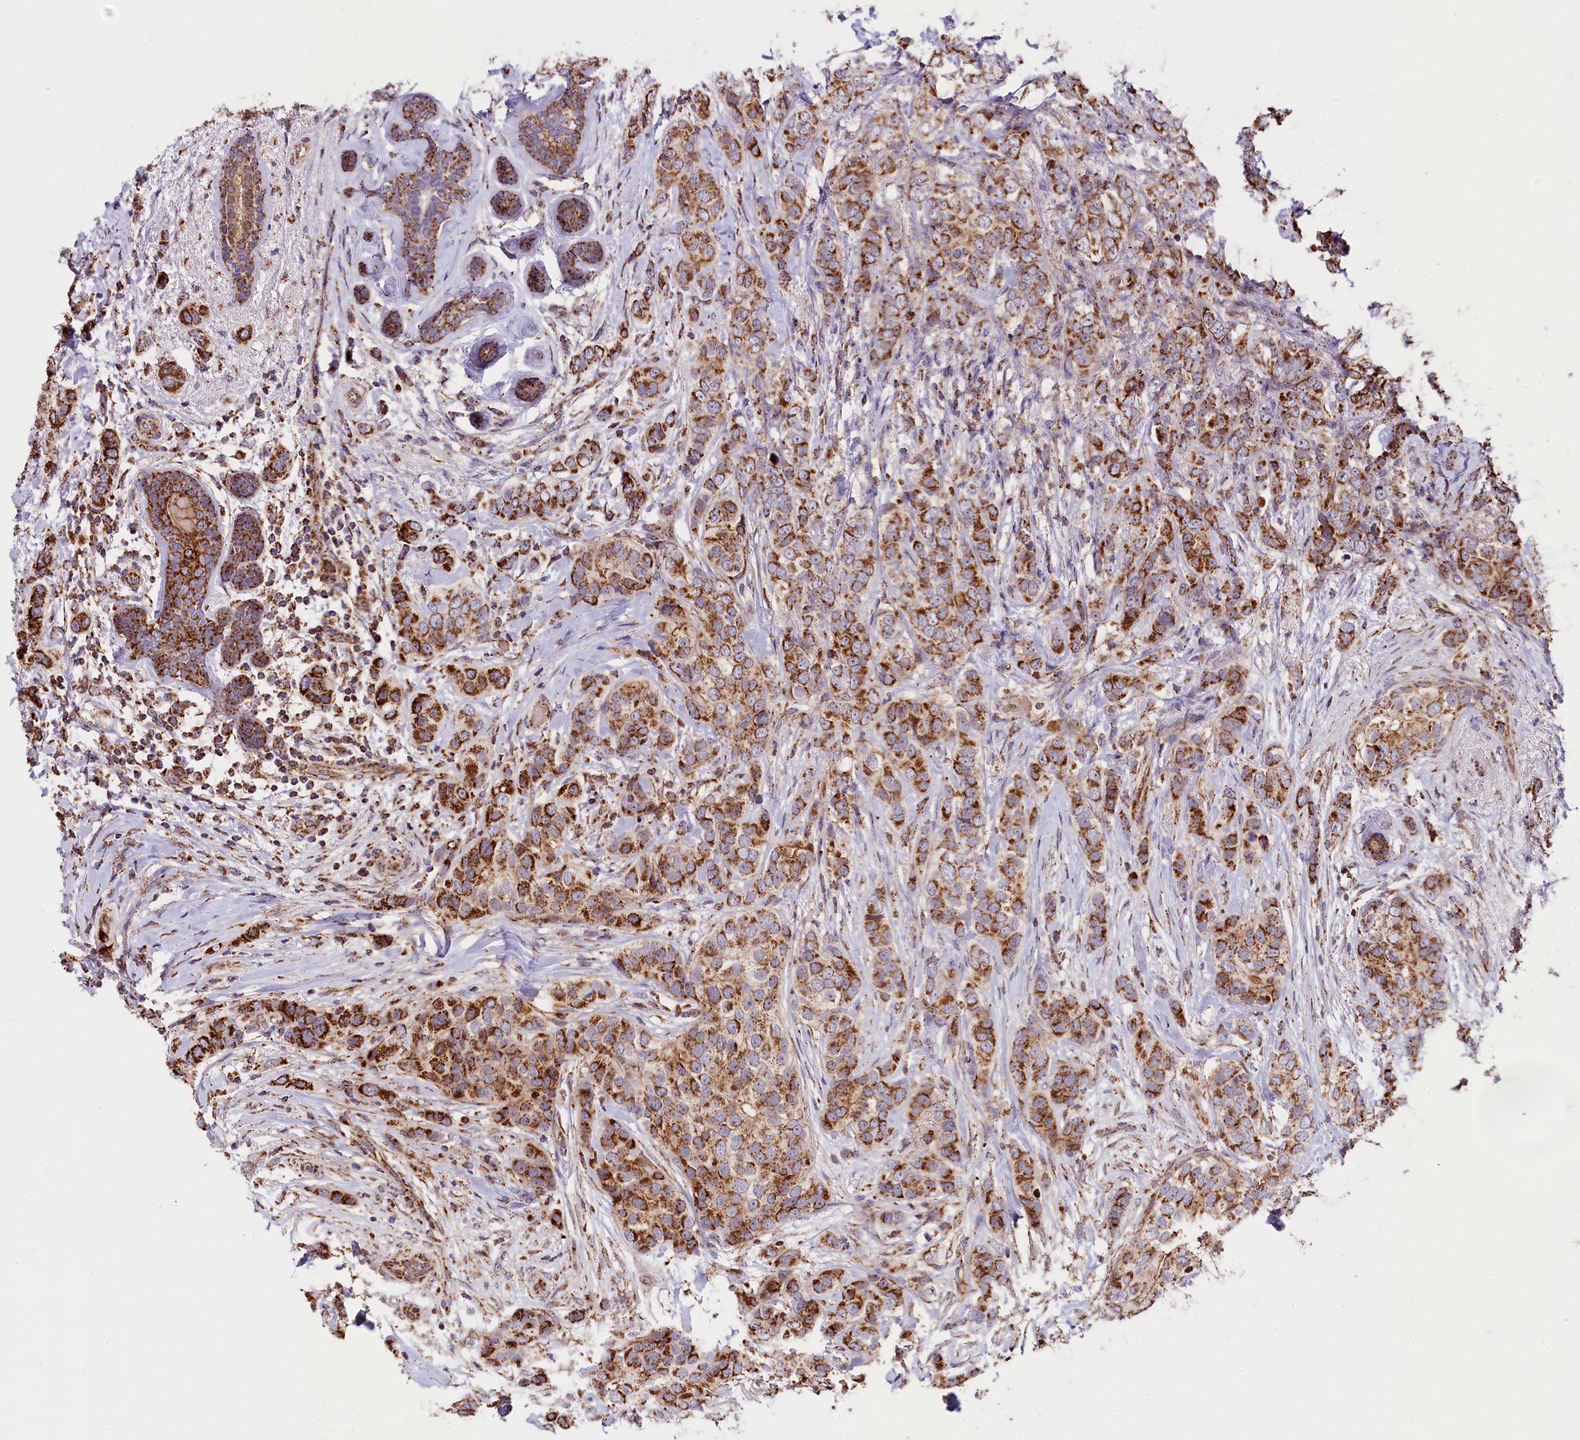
{"staining": {"intensity": "strong", "quantity": ">75%", "location": "cytoplasmic/membranous"}, "tissue": "breast cancer", "cell_type": "Tumor cells", "image_type": "cancer", "snomed": [{"axis": "morphology", "description": "Lobular carcinoma"}, {"axis": "topography", "description": "Breast"}], "caption": "Protein expression analysis of human breast cancer reveals strong cytoplasmic/membranous staining in about >75% of tumor cells.", "gene": "NDUFA8", "patient": {"sex": "female", "age": 51}}